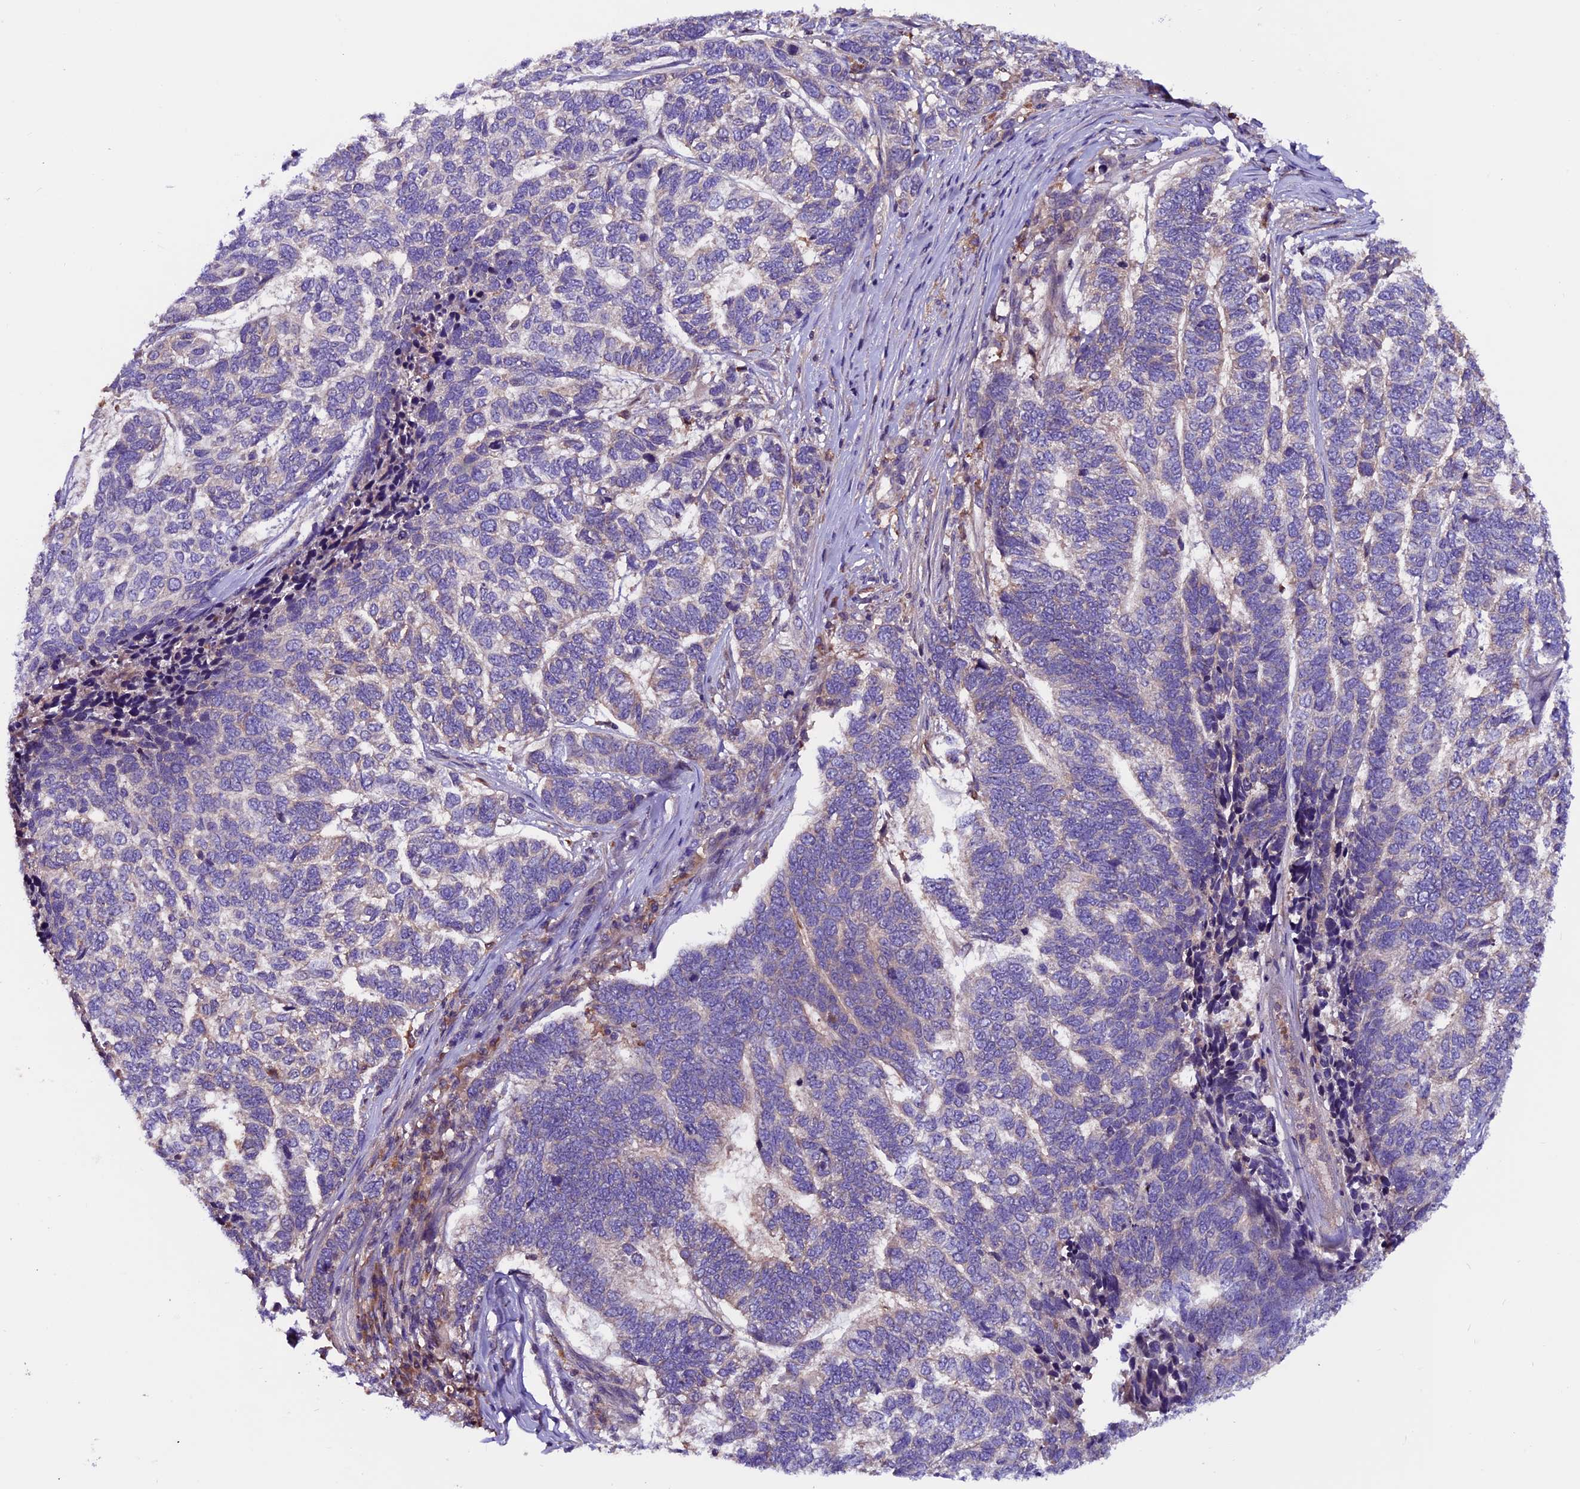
{"staining": {"intensity": "negative", "quantity": "none", "location": "none"}, "tissue": "skin cancer", "cell_type": "Tumor cells", "image_type": "cancer", "snomed": [{"axis": "morphology", "description": "Basal cell carcinoma"}, {"axis": "topography", "description": "Skin"}], "caption": "A photomicrograph of skin cancer stained for a protein exhibits no brown staining in tumor cells.", "gene": "ZNF598", "patient": {"sex": "female", "age": 65}}